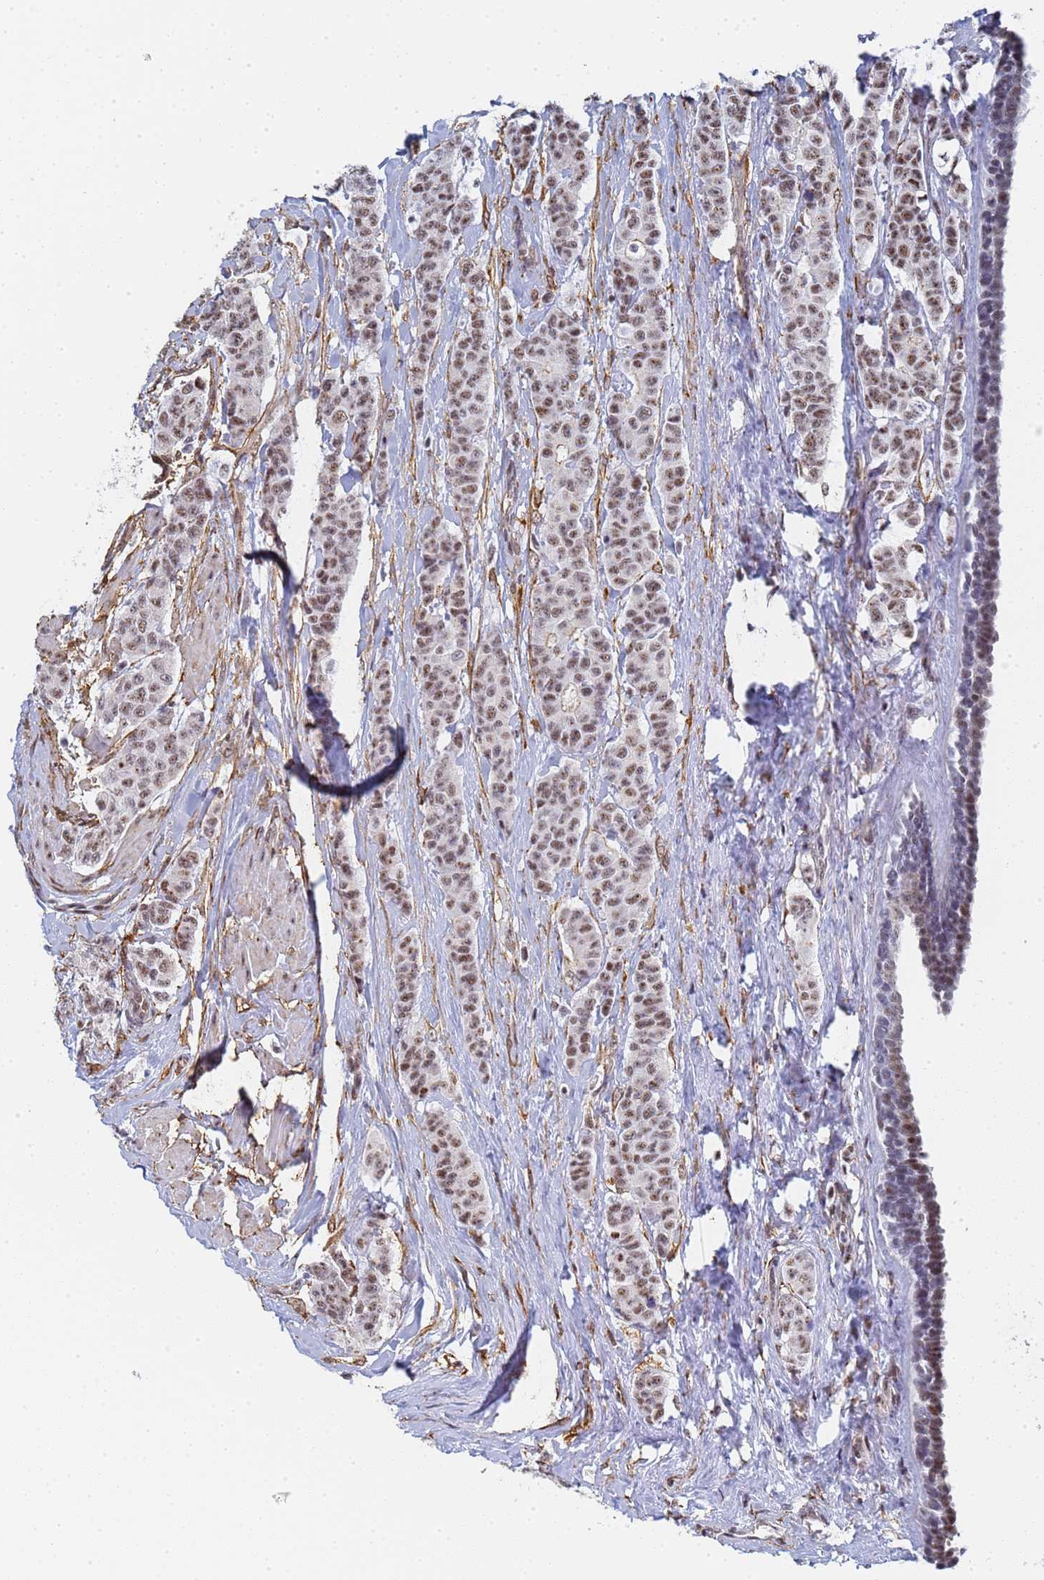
{"staining": {"intensity": "moderate", "quantity": ">75%", "location": "nuclear"}, "tissue": "breast cancer", "cell_type": "Tumor cells", "image_type": "cancer", "snomed": [{"axis": "morphology", "description": "Duct carcinoma"}, {"axis": "topography", "description": "Breast"}], "caption": "The image exhibits a brown stain indicating the presence of a protein in the nuclear of tumor cells in infiltrating ductal carcinoma (breast).", "gene": "PRRT4", "patient": {"sex": "female", "age": 40}}